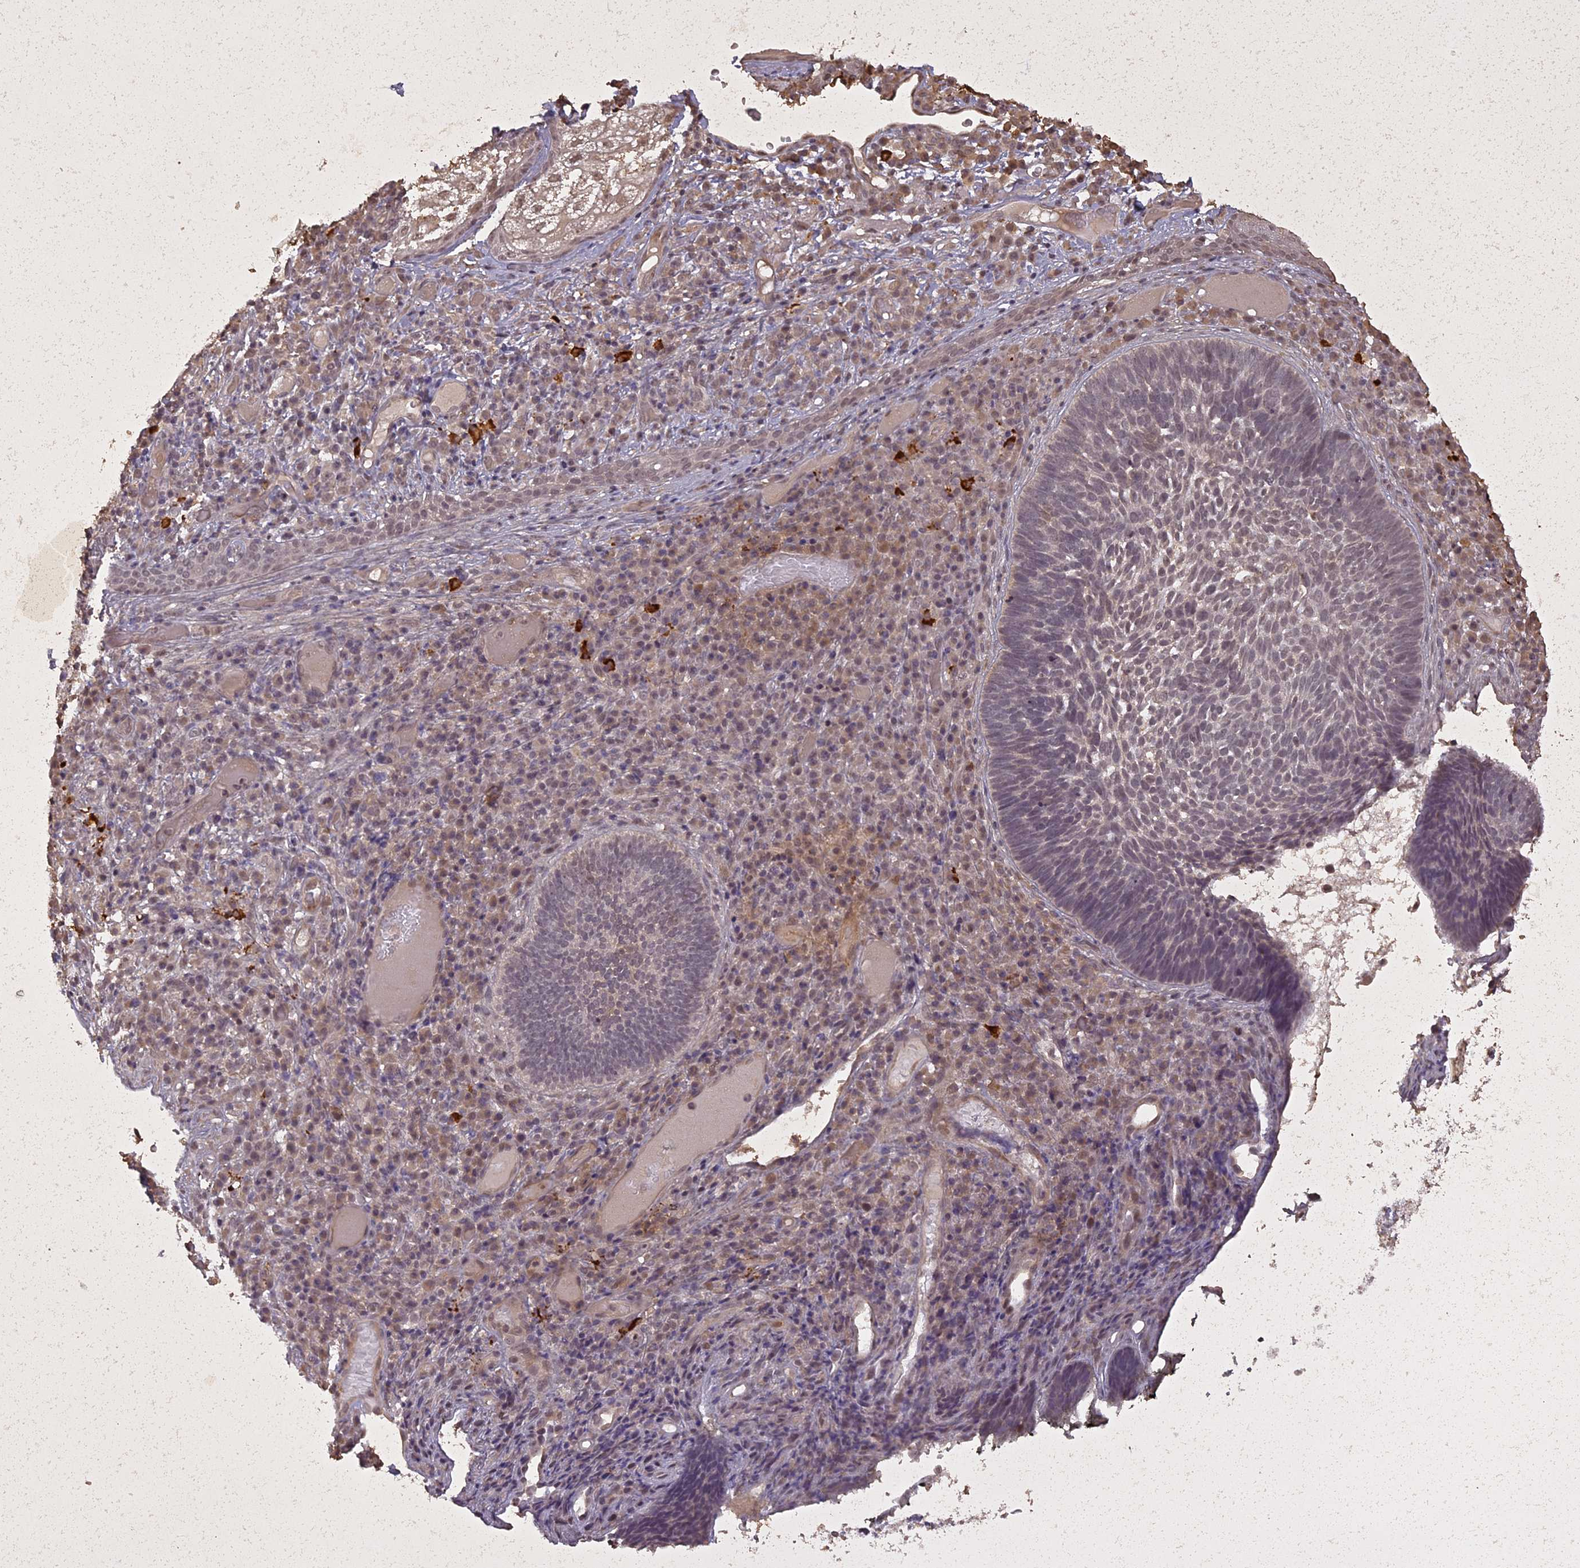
{"staining": {"intensity": "weak", "quantity": "<25%", "location": "nuclear"}, "tissue": "skin cancer", "cell_type": "Tumor cells", "image_type": "cancer", "snomed": [{"axis": "morphology", "description": "Basal cell carcinoma"}, {"axis": "topography", "description": "Skin"}], "caption": "An image of basal cell carcinoma (skin) stained for a protein shows no brown staining in tumor cells.", "gene": "LIN37", "patient": {"sex": "male", "age": 88}}